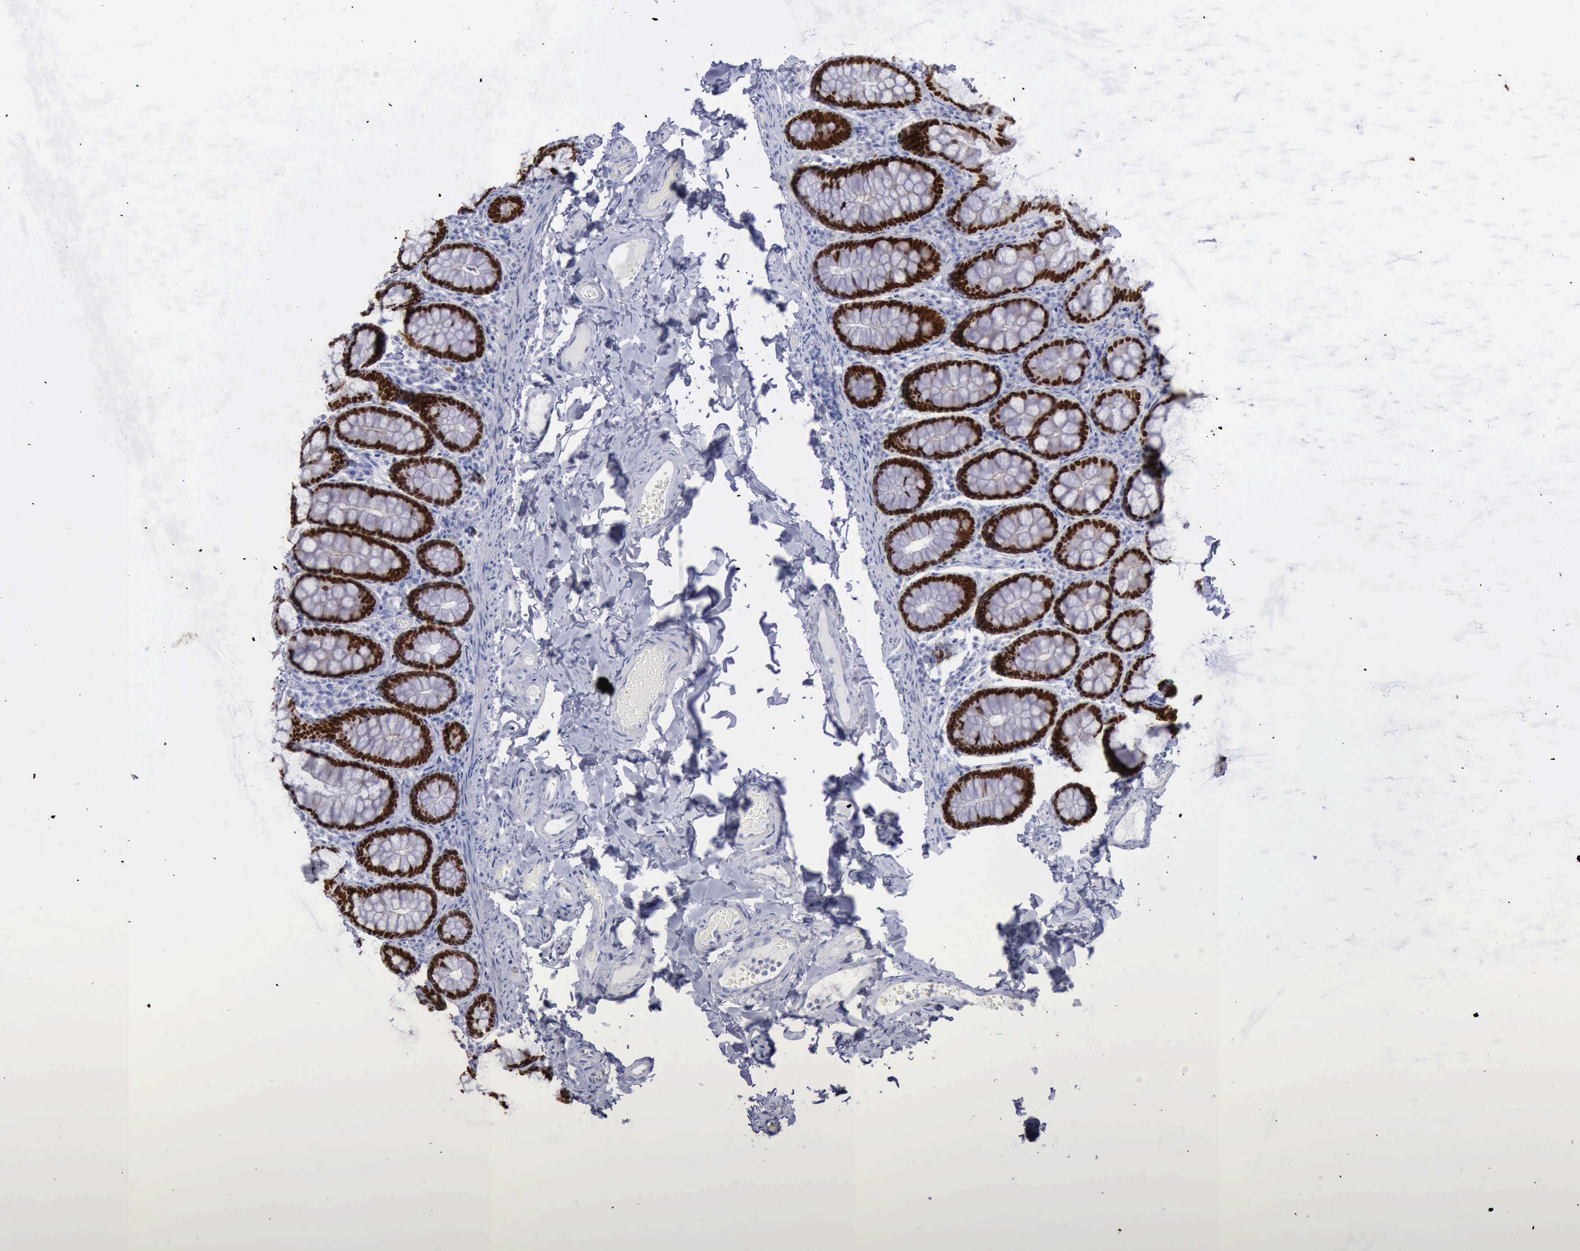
{"staining": {"intensity": "negative", "quantity": "none", "location": "none"}, "tissue": "colon", "cell_type": "Endothelial cells", "image_type": "normal", "snomed": [{"axis": "morphology", "description": "Normal tissue, NOS"}, {"axis": "topography", "description": "Colon"}], "caption": "A micrograph of colon stained for a protein demonstrates no brown staining in endothelial cells.", "gene": "SATB2", "patient": {"sex": "female", "age": 61}}